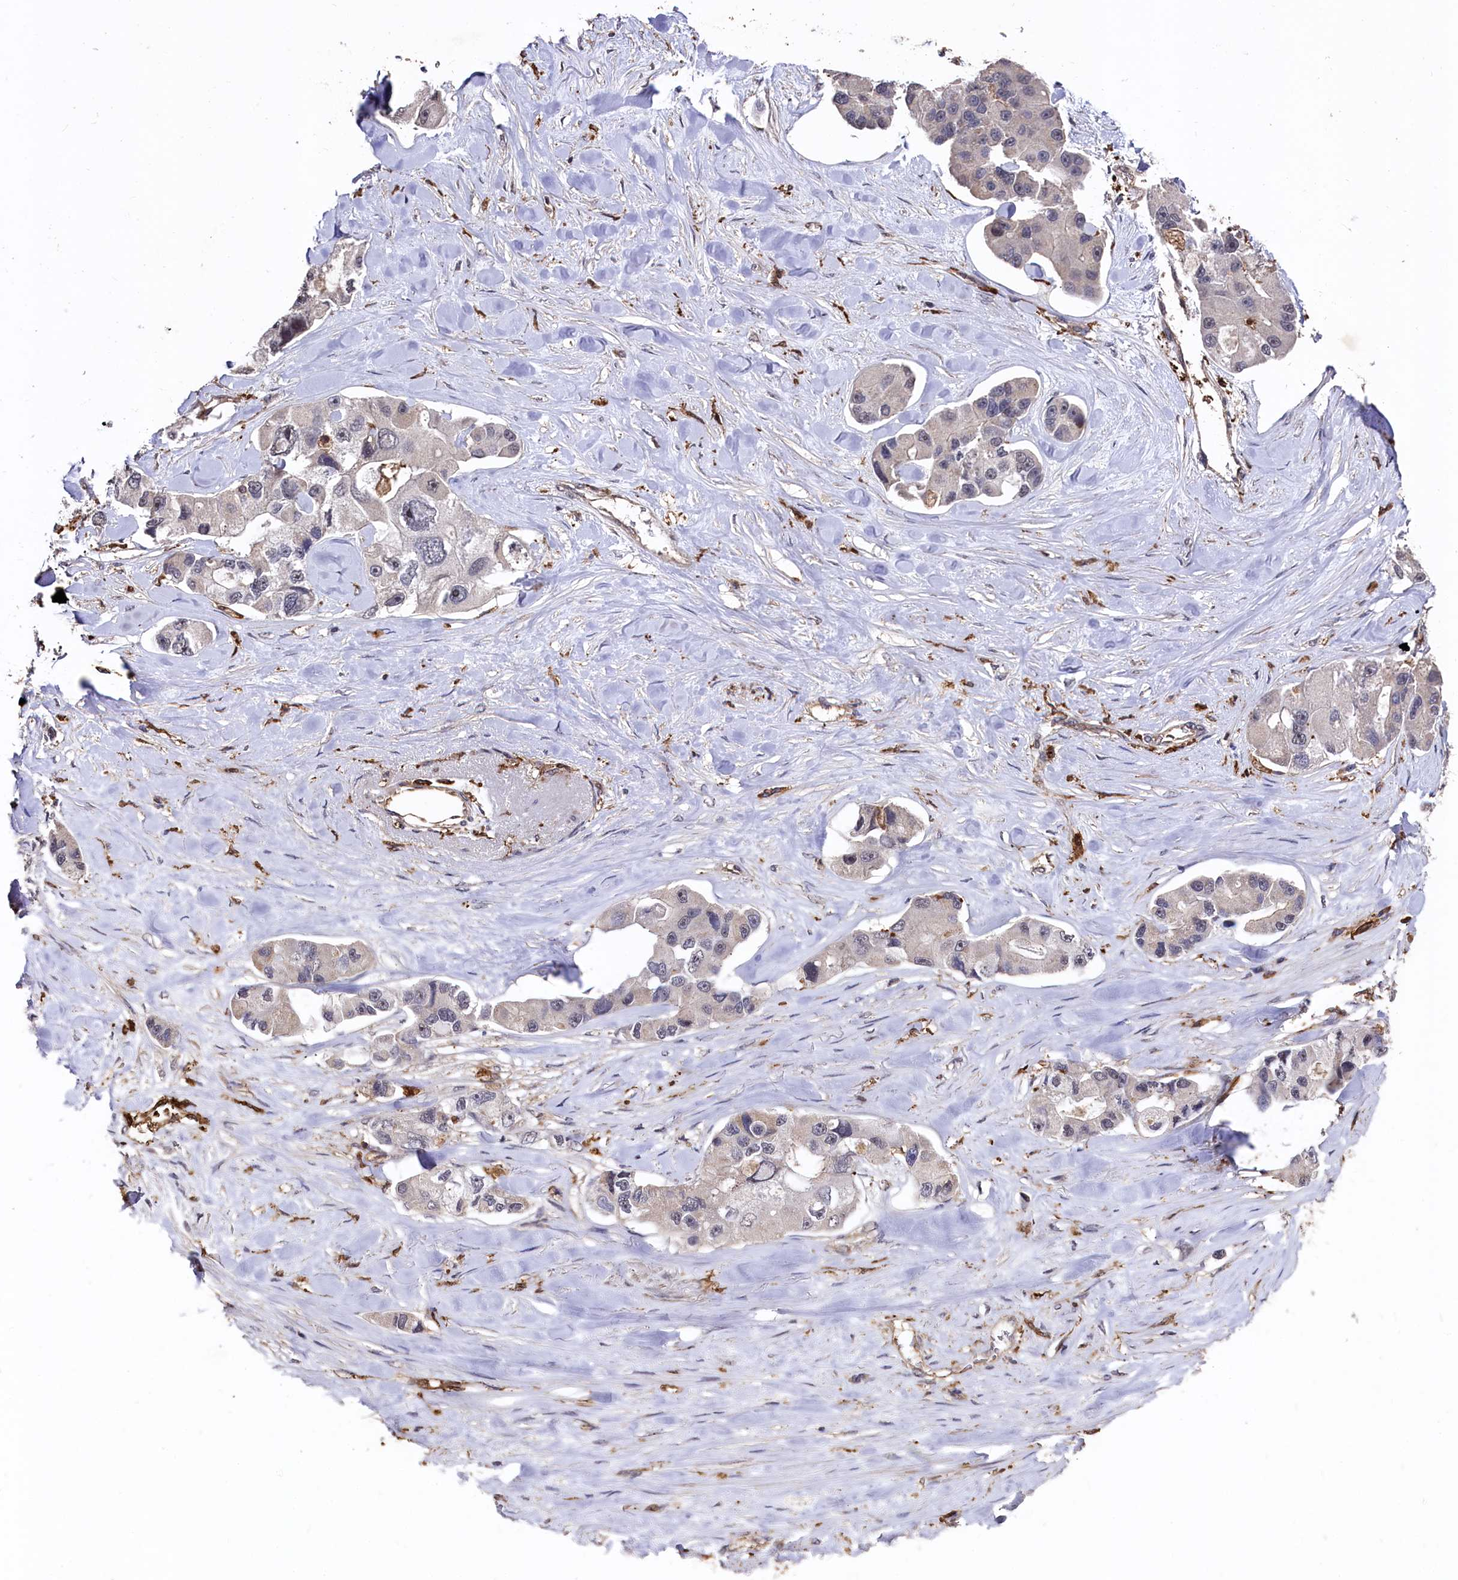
{"staining": {"intensity": "negative", "quantity": "none", "location": "none"}, "tissue": "lung cancer", "cell_type": "Tumor cells", "image_type": "cancer", "snomed": [{"axis": "morphology", "description": "Adenocarcinoma, NOS"}, {"axis": "topography", "description": "Lung"}], "caption": "Immunohistochemistry image of lung adenocarcinoma stained for a protein (brown), which shows no expression in tumor cells.", "gene": "PLEKHO2", "patient": {"sex": "female", "age": 54}}